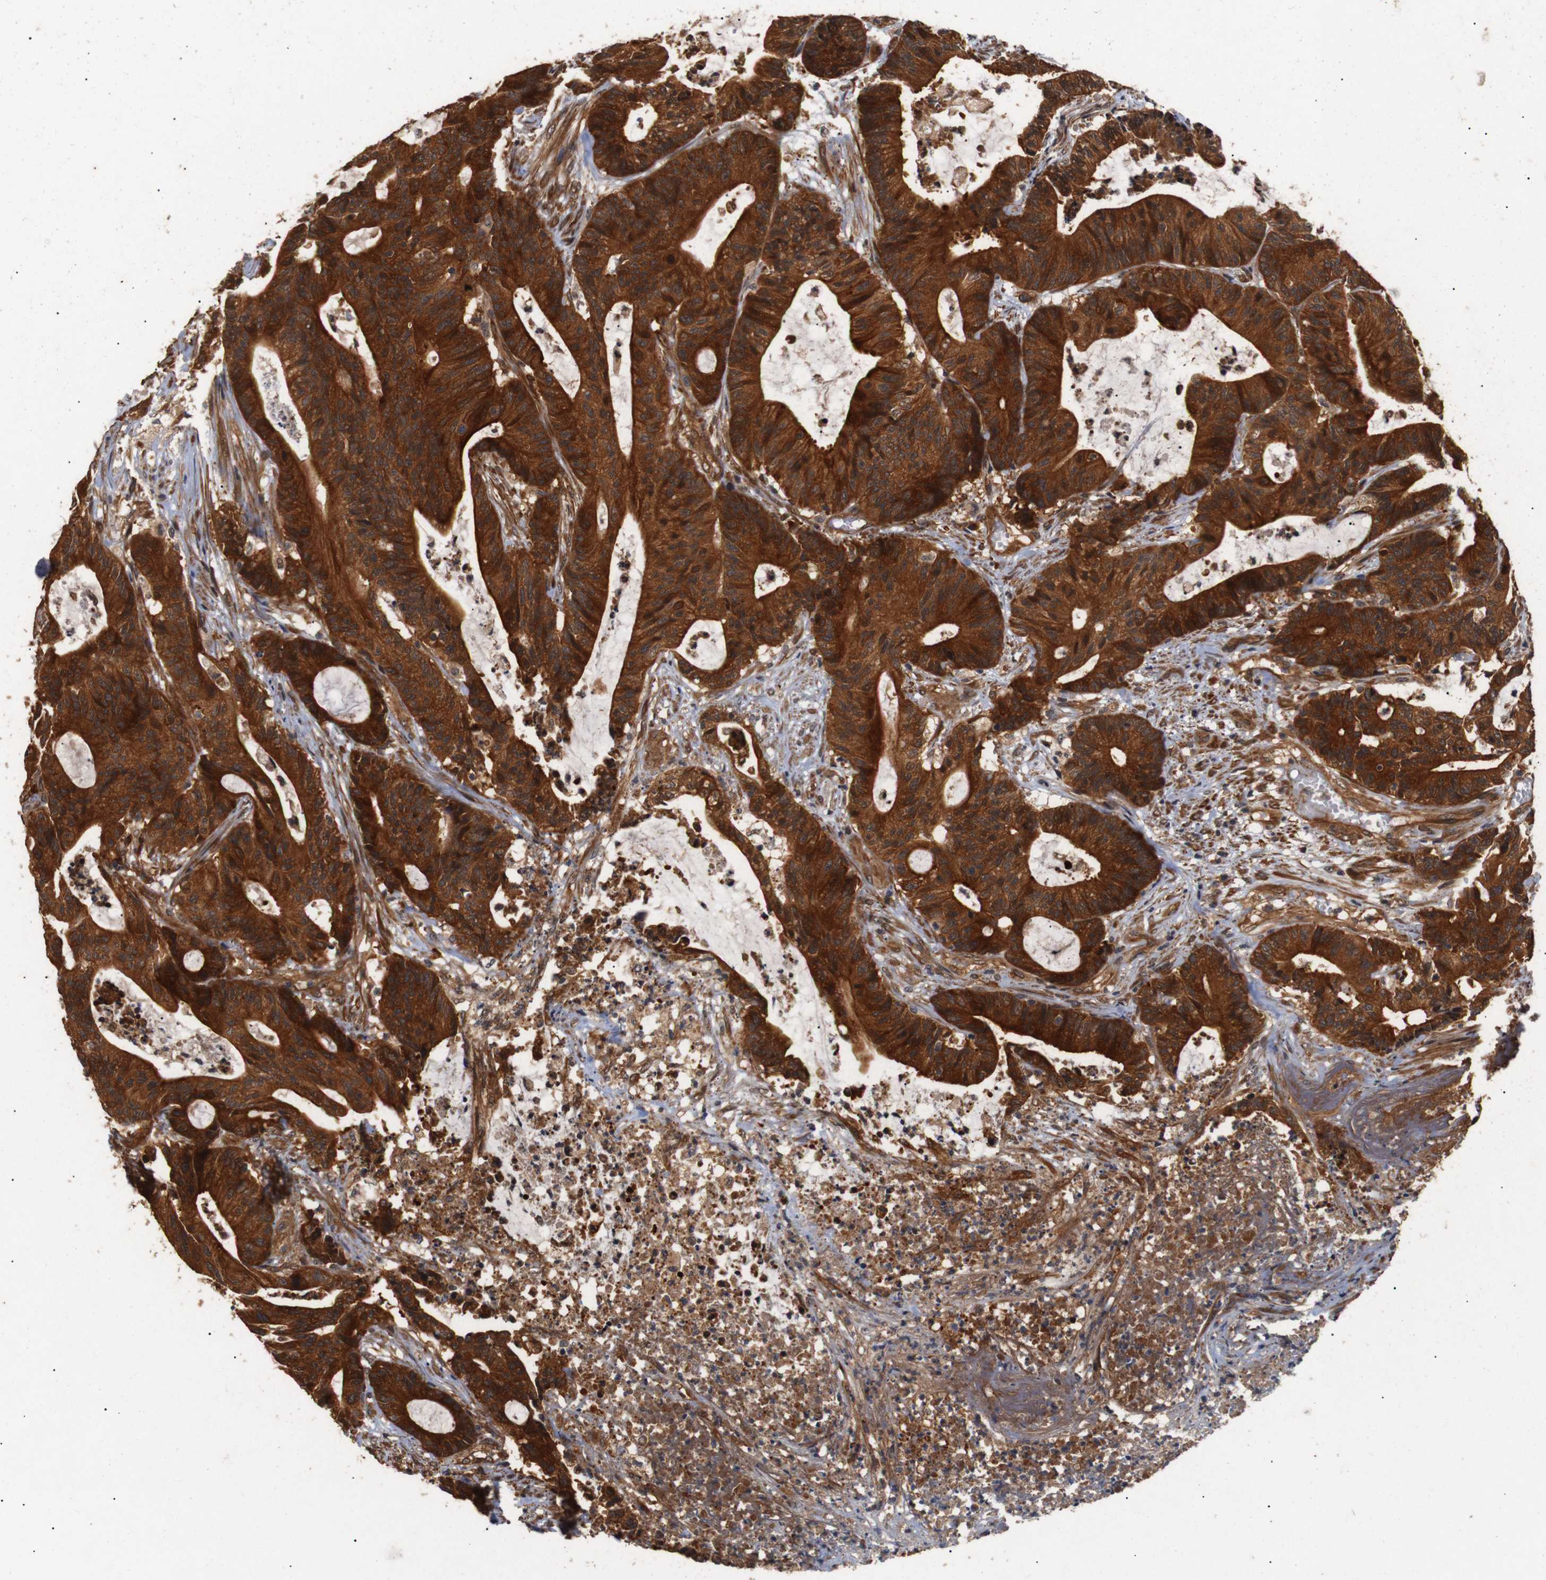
{"staining": {"intensity": "strong", "quantity": ">75%", "location": "cytoplasmic/membranous"}, "tissue": "colorectal cancer", "cell_type": "Tumor cells", "image_type": "cancer", "snomed": [{"axis": "morphology", "description": "Adenocarcinoma, NOS"}, {"axis": "topography", "description": "Colon"}], "caption": "A high amount of strong cytoplasmic/membranous positivity is identified in about >75% of tumor cells in colorectal cancer (adenocarcinoma) tissue.", "gene": "PAWR", "patient": {"sex": "female", "age": 84}}